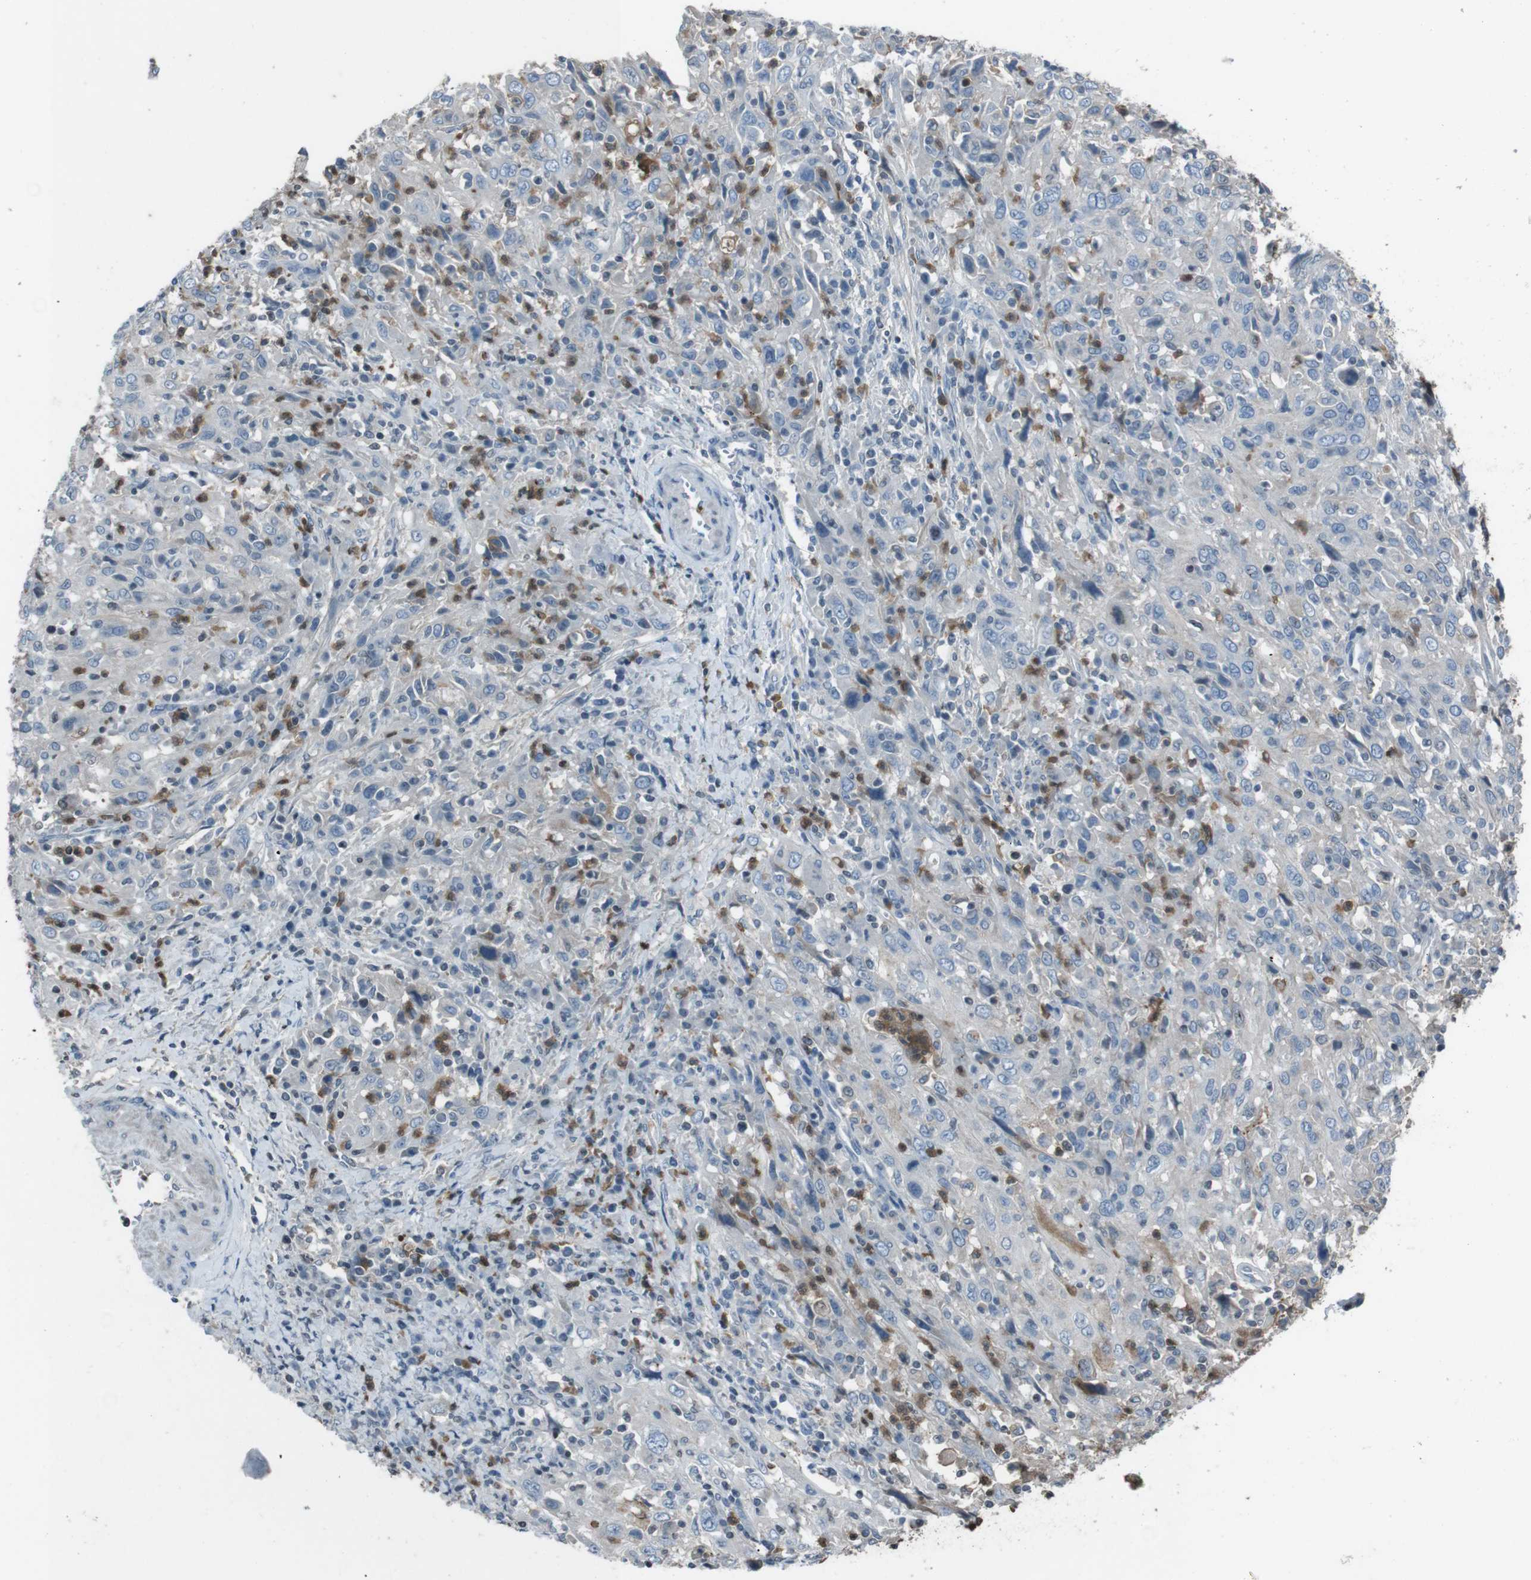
{"staining": {"intensity": "negative", "quantity": "none", "location": "none"}, "tissue": "cervical cancer", "cell_type": "Tumor cells", "image_type": "cancer", "snomed": [{"axis": "morphology", "description": "Squamous cell carcinoma, NOS"}, {"axis": "topography", "description": "Cervix"}], "caption": "IHC of cervical cancer displays no staining in tumor cells. The staining is performed using DAB (3,3'-diaminobenzidine) brown chromogen with nuclei counter-stained in using hematoxylin.", "gene": "UGT1A6", "patient": {"sex": "female", "age": 46}}